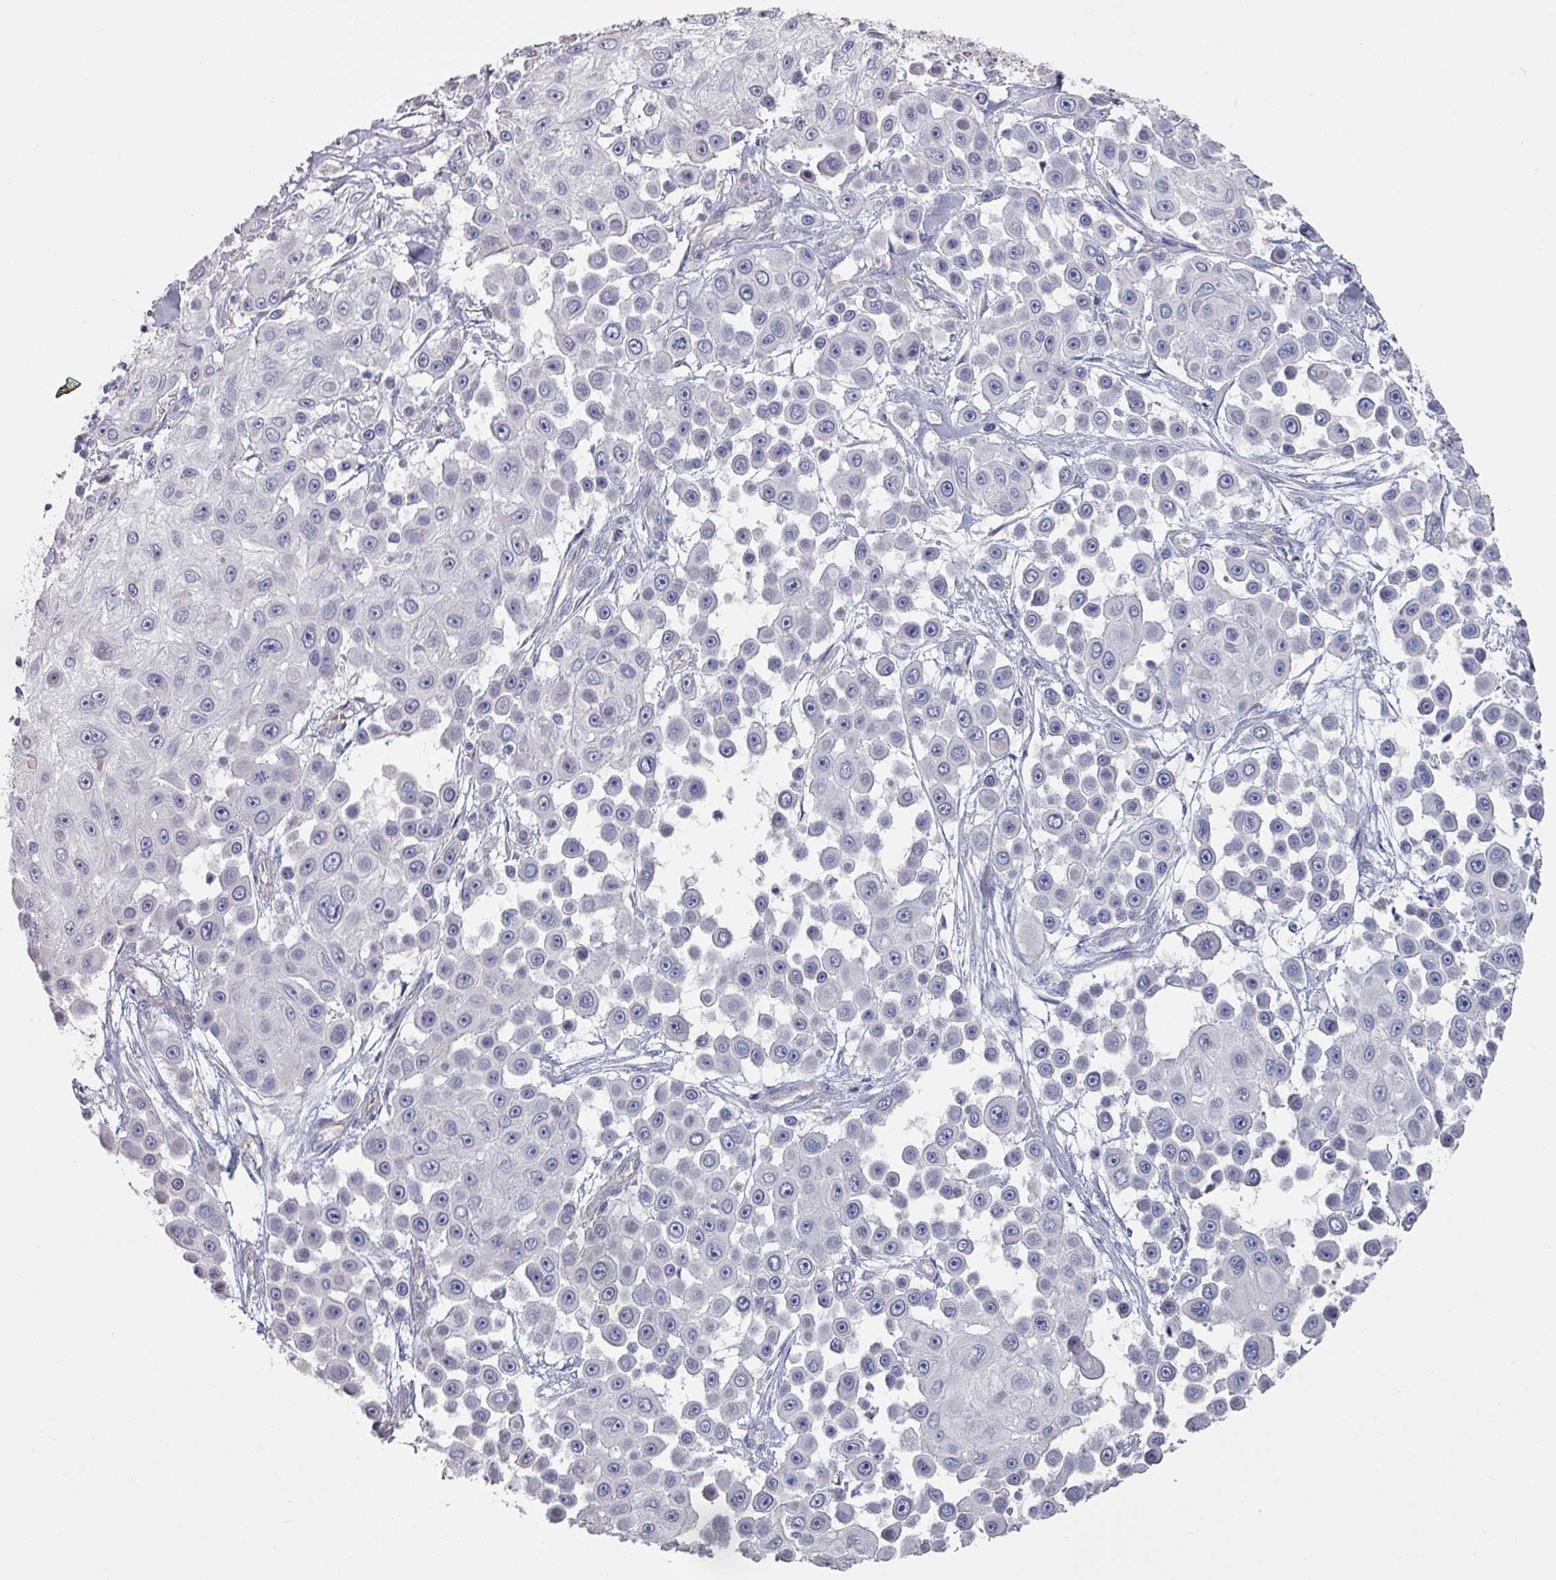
{"staining": {"intensity": "negative", "quantity": "none", "location": "none"}, "tissue": "skin cancer", "cell_type": "Tumor cells", "image_type": "cancer", "snomed": [{"axis": "morphology", "description": "Squamous cell carcinoma, NOS"}, {"axis": "topography", "description": "Skin"}], "caption": "An image of skin cancer stained for a protein demonstrates no brown staining in tumor cells. Brightfield microscopy of immunohistochemistry stained with DAB (brown) and hematoxylin (blue), captured at high magnification.", "gene": "EFL1", "patient": {"sex": "male", "age": 67}}